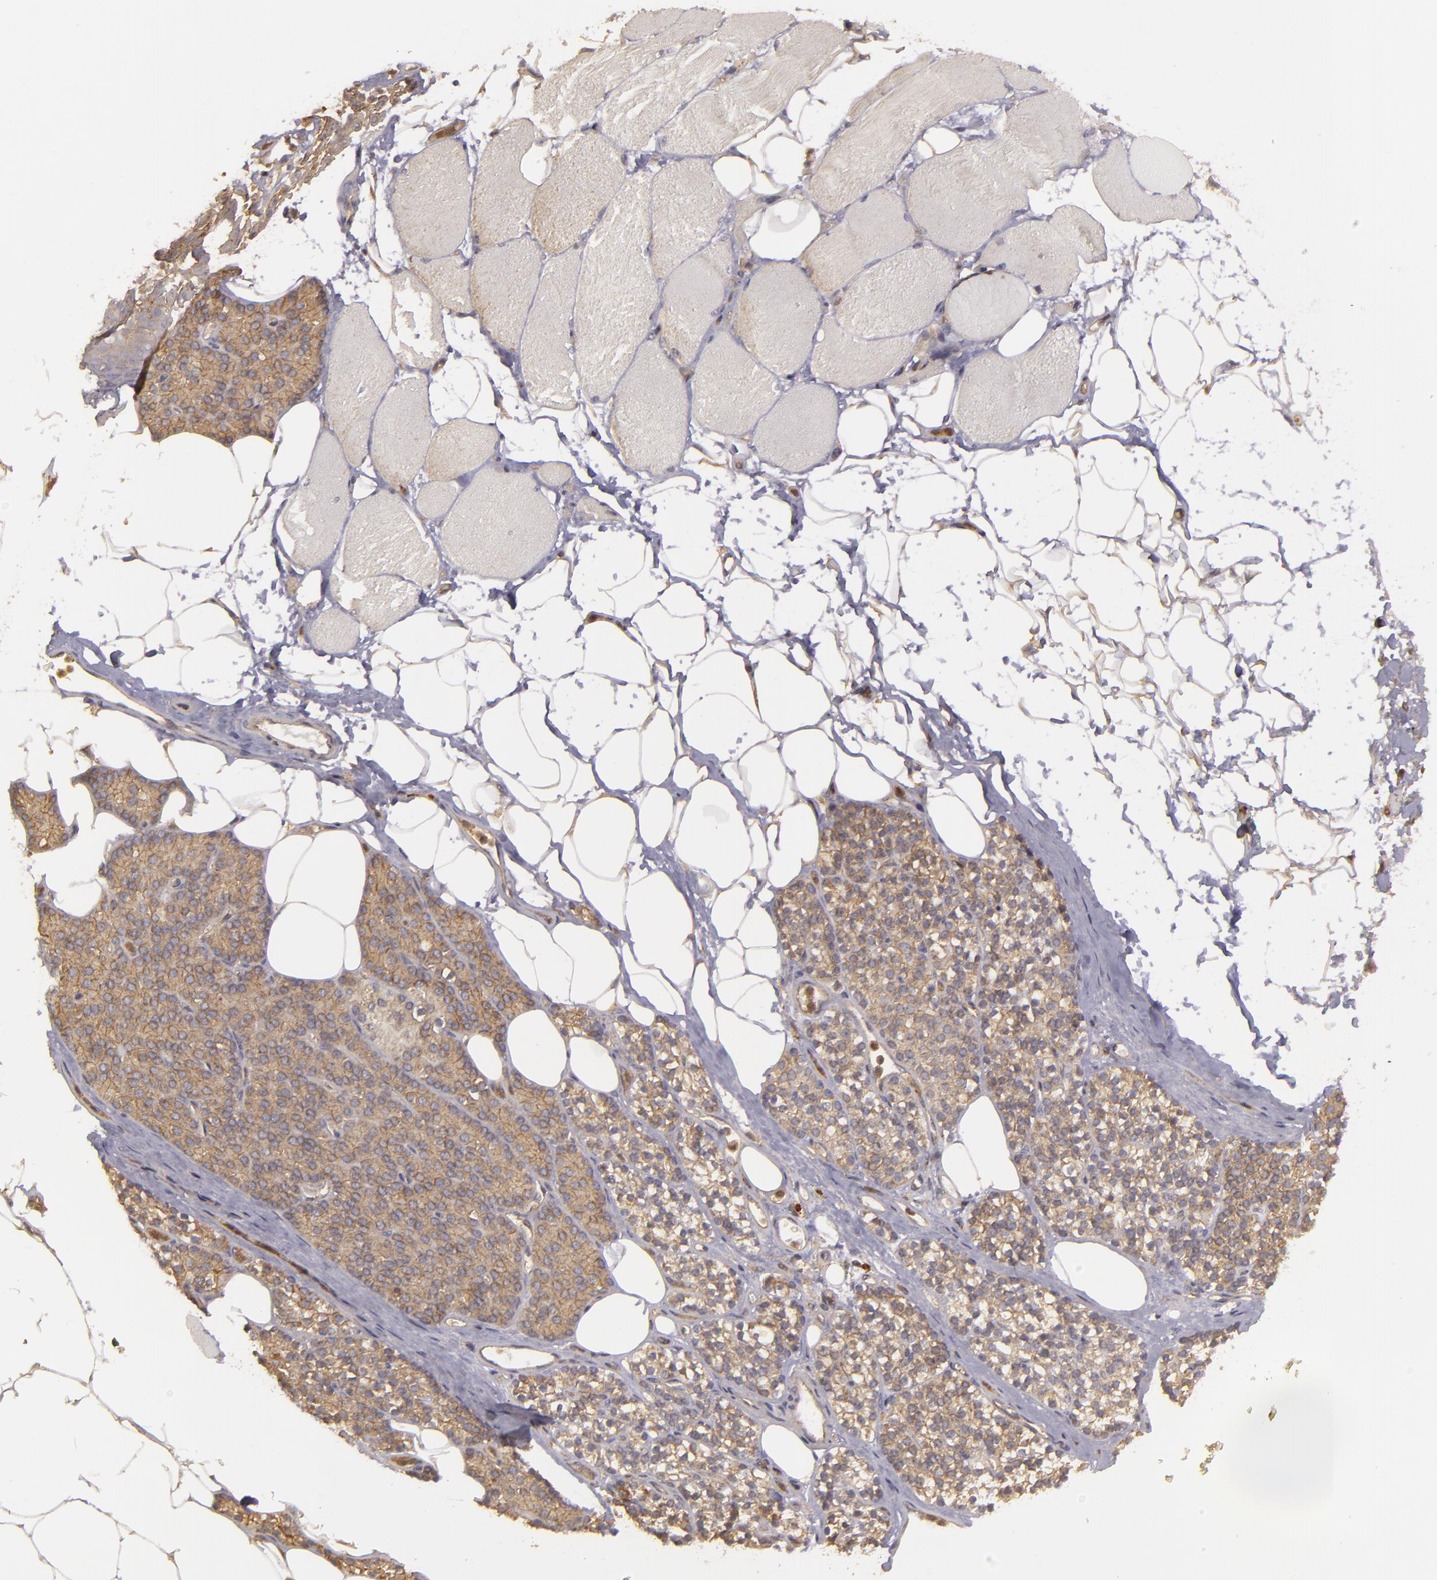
{"staining": {"intensity": "weak", "quantity": "25%-75%", "location": "cytoplasmic/membranous"}, "tissue": "skeletal muscle", "cell_type": "Myocytes", "image_type": "normal", "snomed": [{"axis": "morphology", "description": "Normal tissue, NOS"}, {"axis": "topography", "description": "Skeletal muscle"}, {"axis": "topography", "description": "Parathyroid gland"}], "caption": "Protein staining reveals weak cytoplasmic/membranous positivity in about 25%-75% of myocytes in normal skeletal muscle.", "gene": "HRAS", "patient": {"sex": "female", "age": 37}}